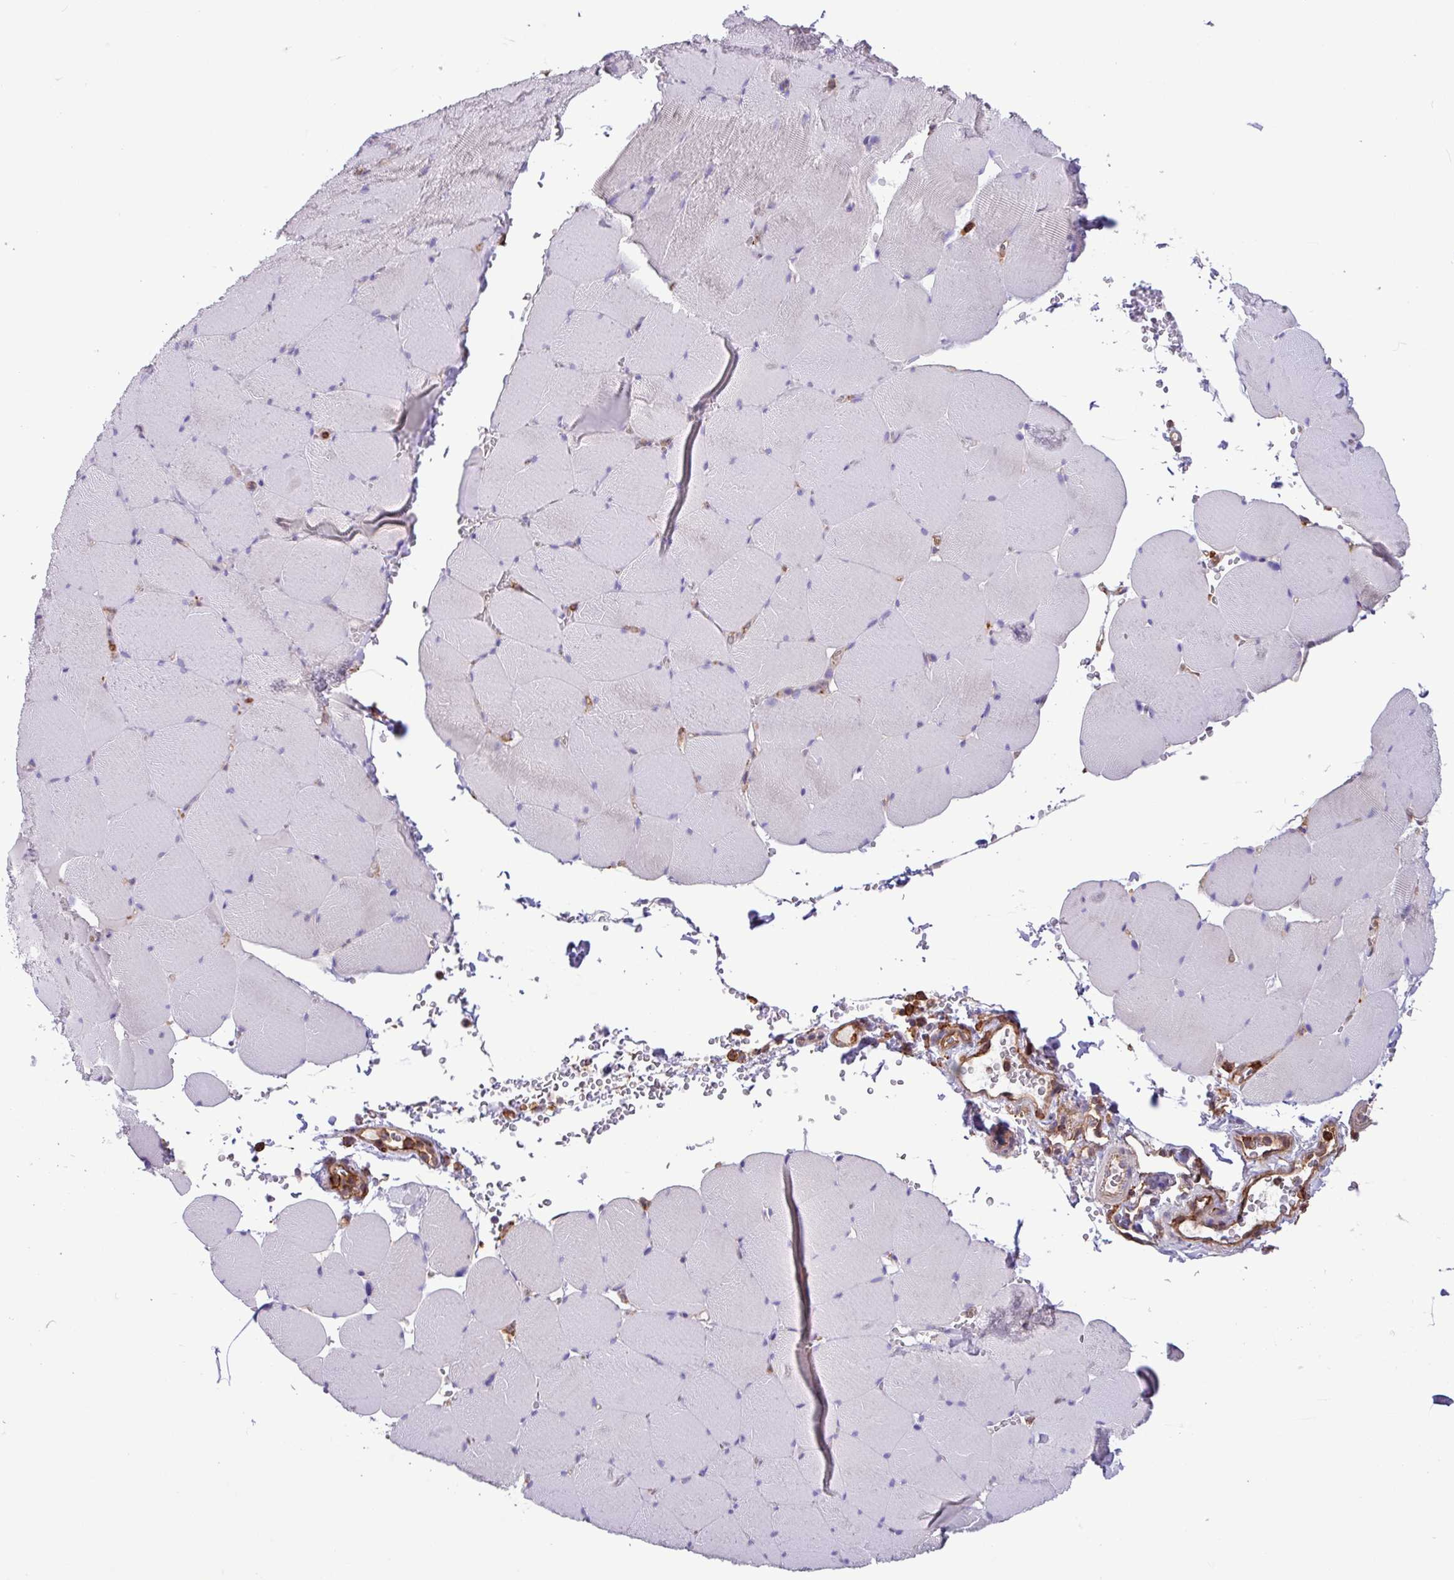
{"staining": {"intensity": "negative", "quantity": "none", "location": "none"}, "tissue": "skeletal muscle", "cell_type": "Myocytes", "image_type": "normal", "snomed": [{"axis": "morphology", "description": "Normal tissue, NOS"}, {"axis": "topography", "description": "Skeletal muscle"}, {"axis": "topography", "description": "Head-Neck"}], "caption": "The histopathology image displays no staining of myocytes in unremarkable skeletal muscle. (Brightfield microscopy of DAB IHC at high magnification).", "gene": "PPP1R18", "patient": {"sex": "male", "age": 66}}